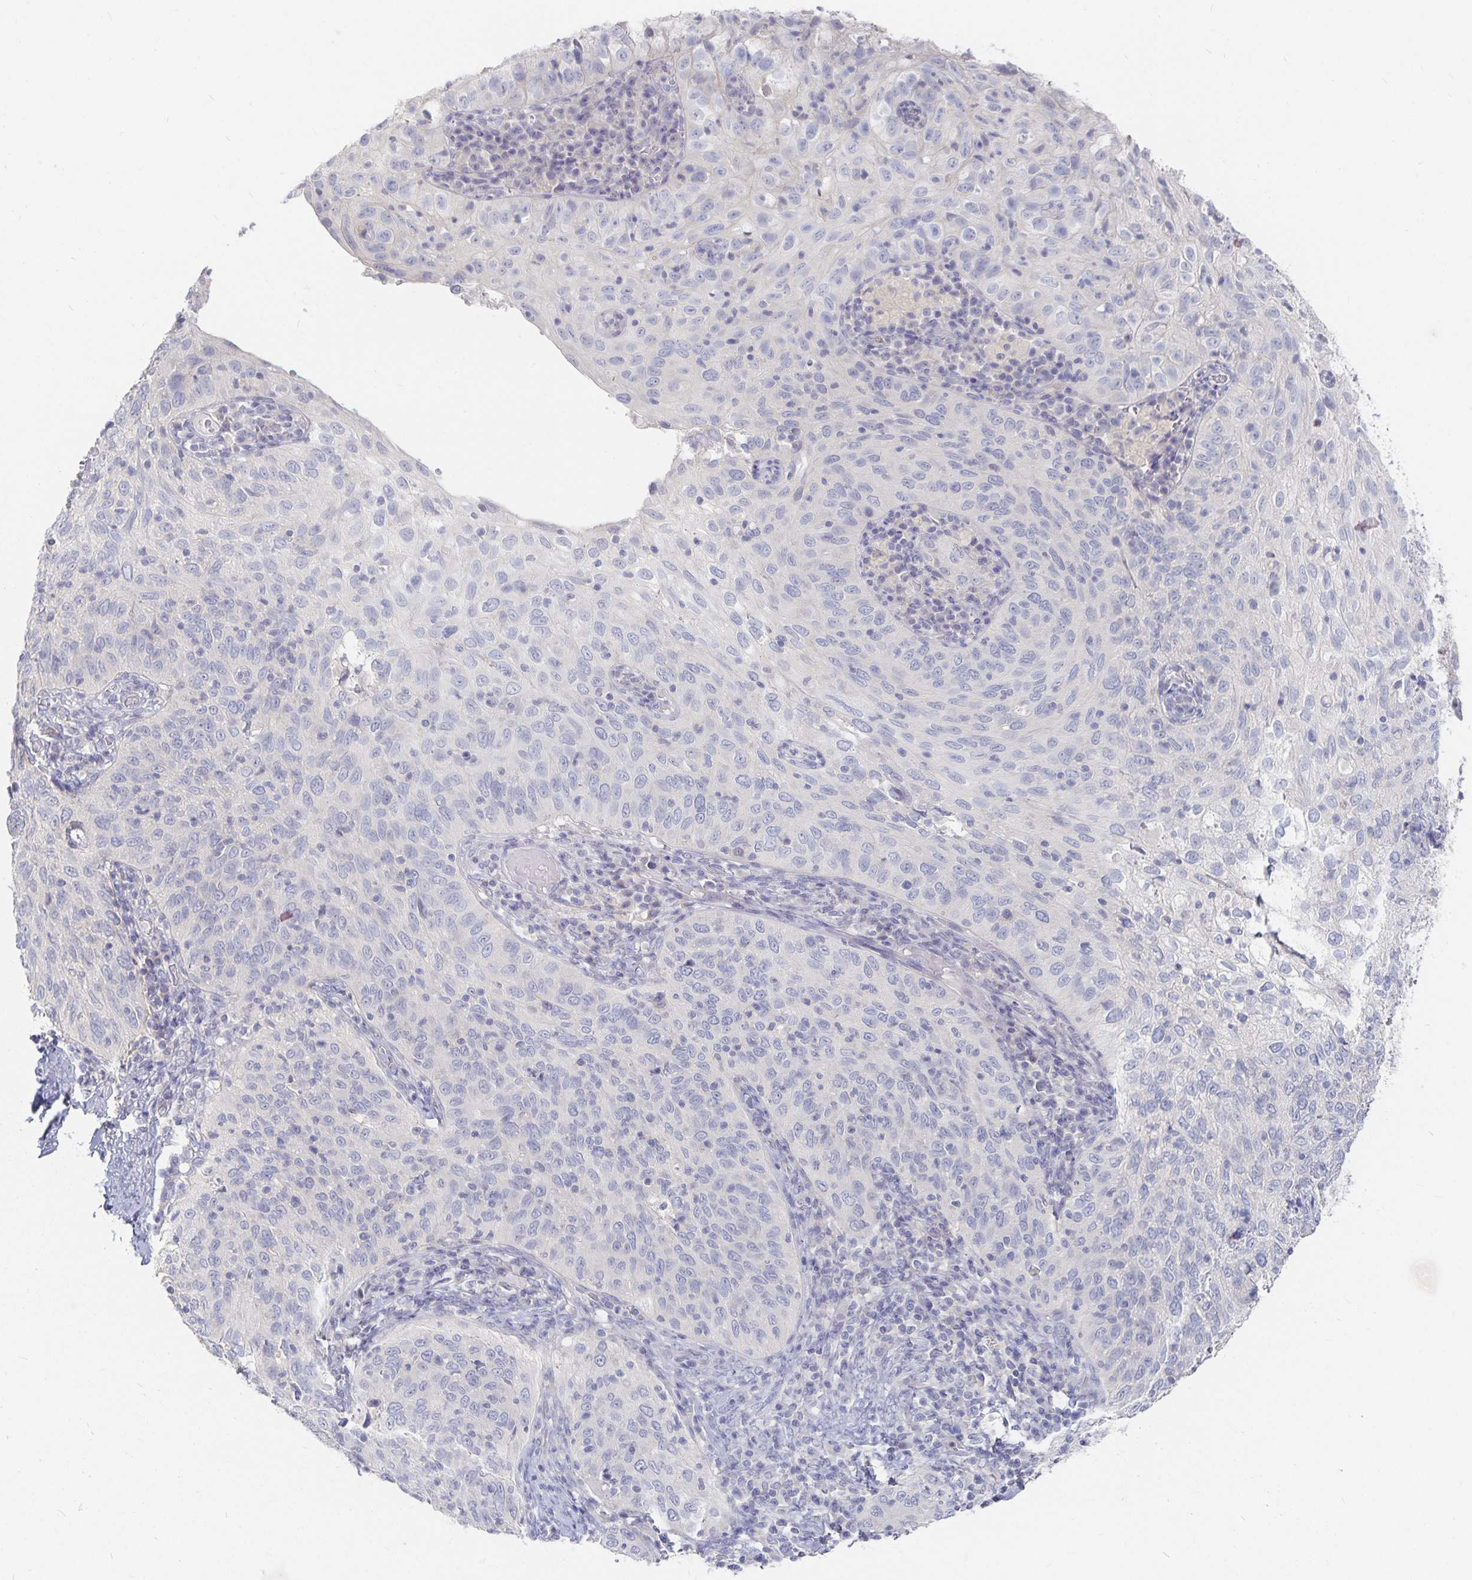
{"staining": {"intensity": "negative", "quantity": "none", "location": "none"}, "tissue": "cervical cancer", "cell_type": "Tumor cells", "image_type": "cancer", "snomed": [{"axis": "morphology", "description": "Squamous cell carcinoma, NOS"}, {"axis": "topography", "description": "Cervix"}], "caption": "Cervical cancer (squamous cell carcinoma) was stained to show a protein in brown. There is no significant staining in tumor cells. (DAB immunohistochemistry, high magnification).", "gene": "DNAH9", "patient": {"sex": "female", "age": 52}}